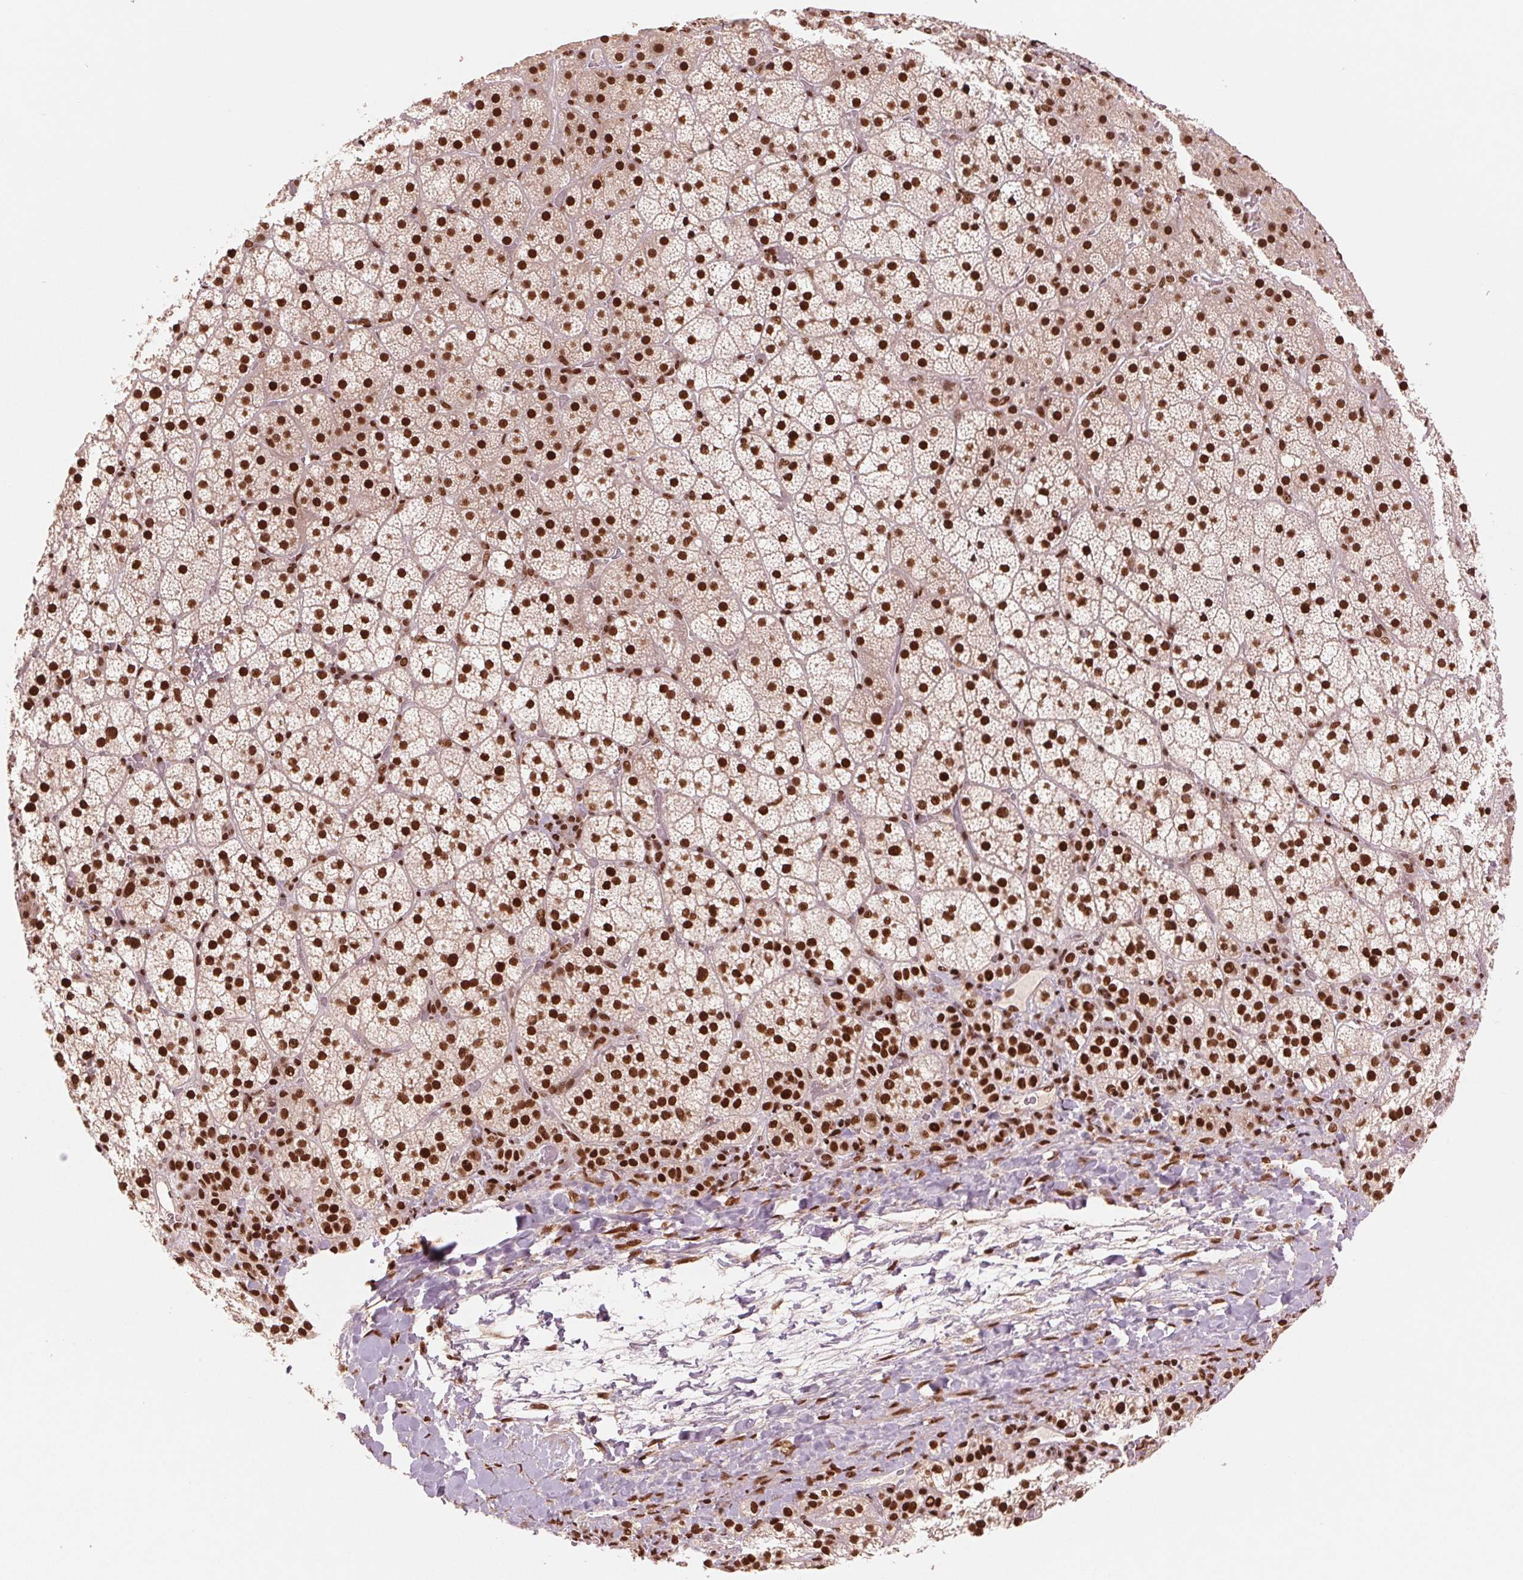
{"staining": {"intensity": "strong", "quantity": ">75%", "location": "nuclear"}, "tissue": "adrenal gland", "cell_type": "Glandular cells", "image_type": "normal", "snomed": [{"axis": "morphology", "description": "Normal tissue, NOS"}, {"axis": "topography", "description": "Adrenal gland"}], "caption": "Protein analysis of unremarkable adrenal gland demonstrates strong nuclear staining in about >75% of glandular cells.", "gene": "TTLL9", "patient": {"sex": "male", "age": 53}}